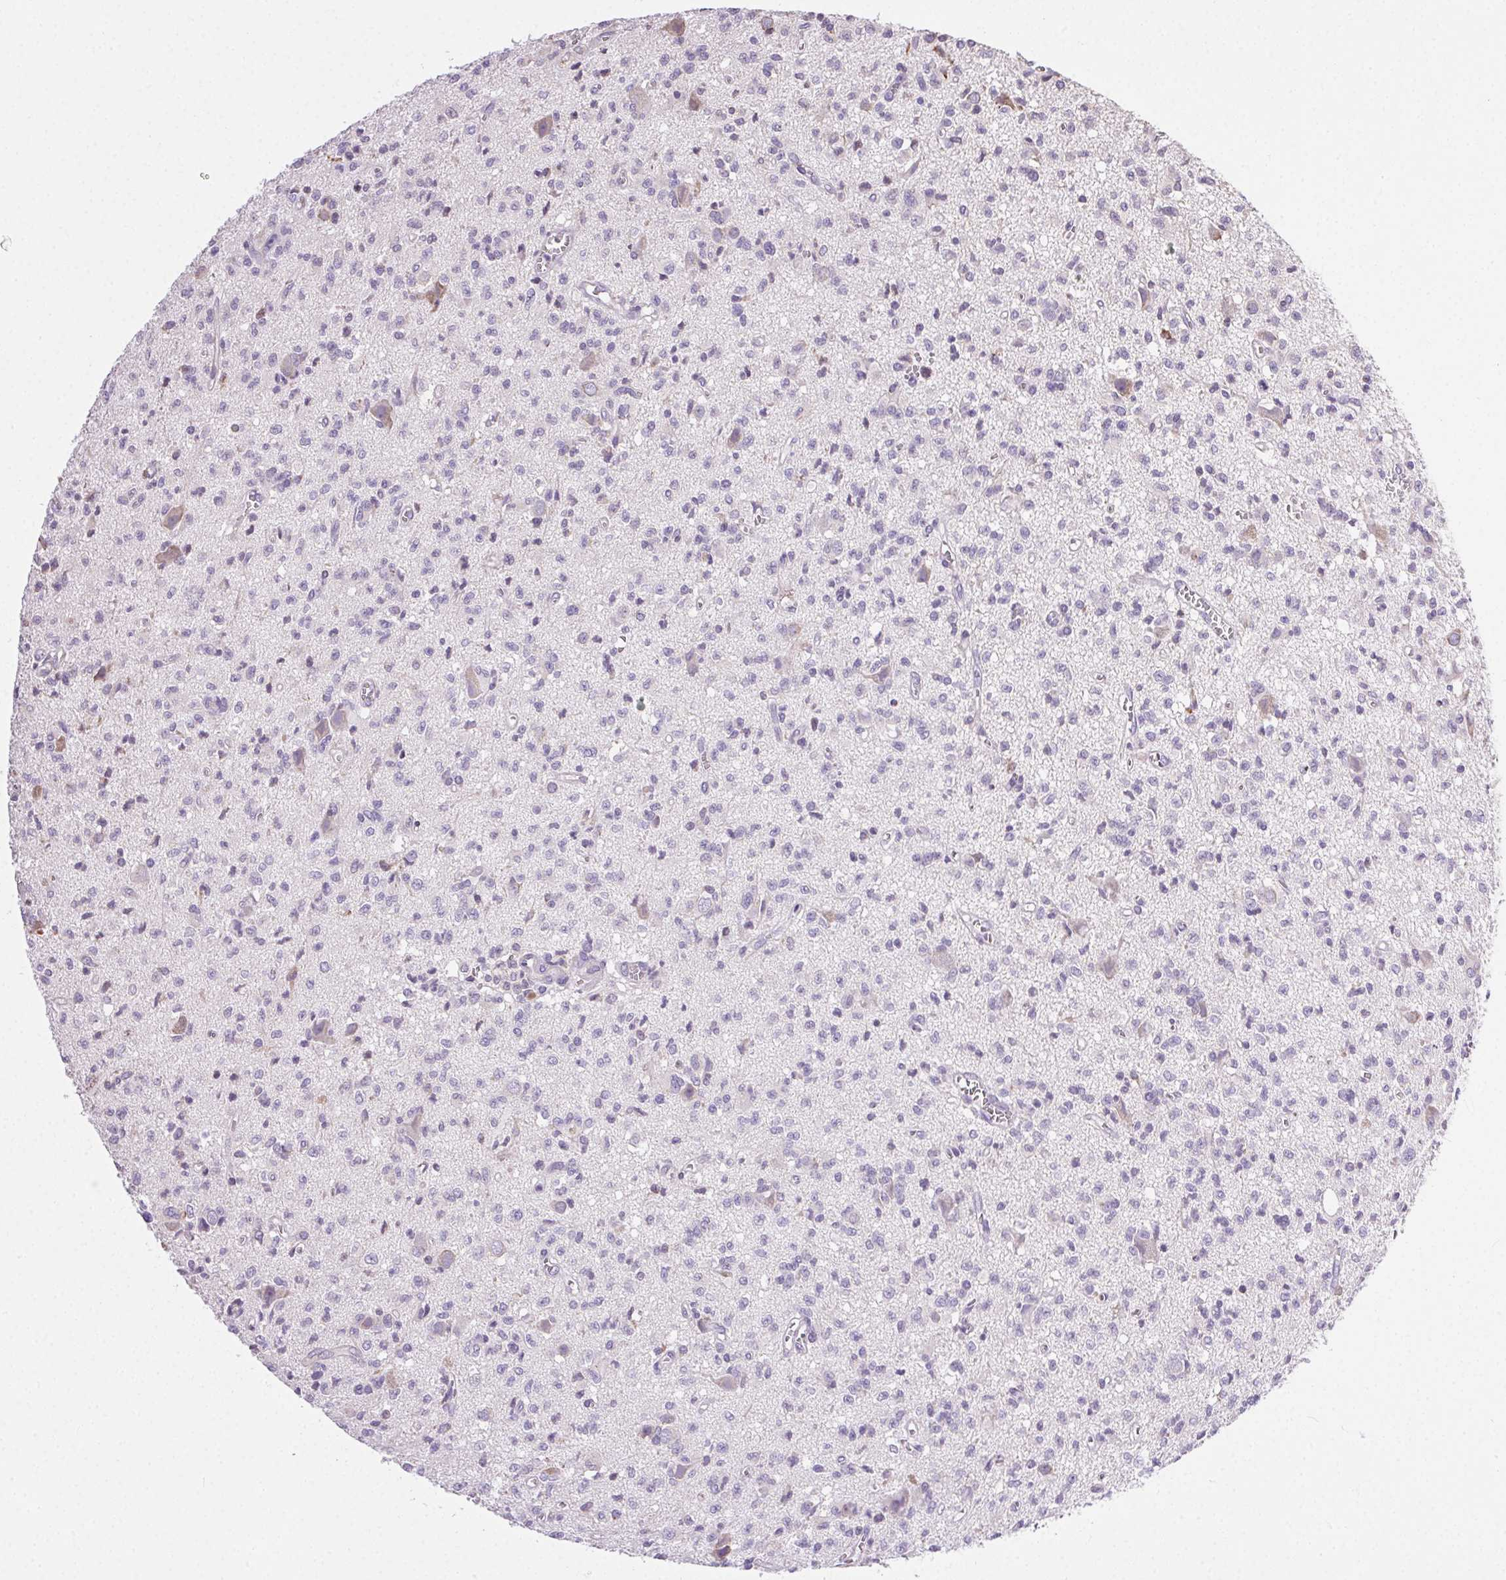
{"staining": {"intensity": "negative", "quantity": "none", "location": "none"}, "tissue": "glioma", "cell_type": "Tumor cells", "image_type": "cancer", "snomed": [{"axis": "morphology", "description": "Glioma, malignant, Low grade"}, {"axis": "topography", "description": "Brain"}], "caption": "Immunohistochemical staining of human malignant glioma (low-grade) shows no significant staining in tumor cells.", "gene": "SNX31", "patient": {"sex": "male", "age": 64}}